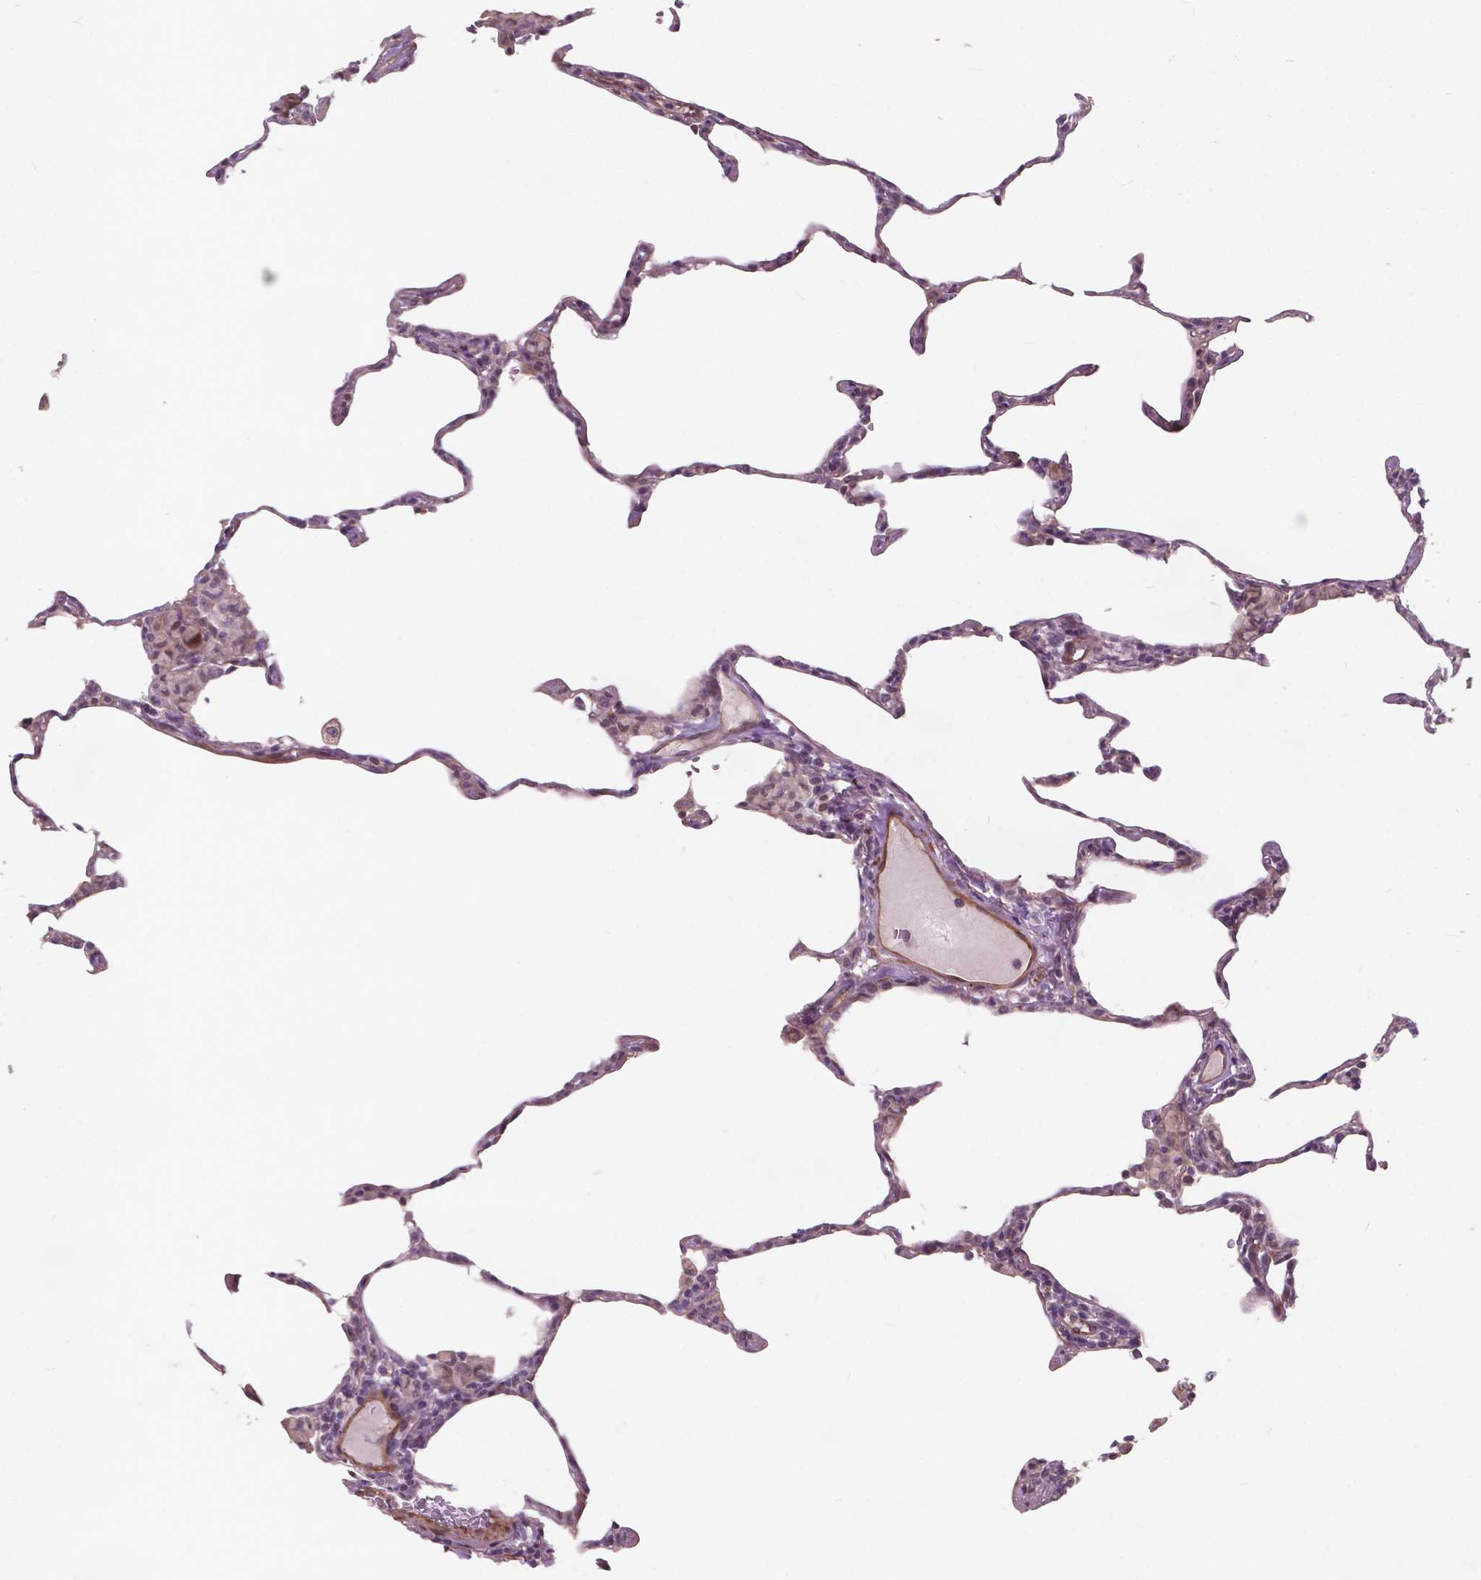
{"staining": {"intensity": "negative", "quantity": "none", "location": "none"}, "tissue": "lung", "cell_type": "Alveolar cells", "image_type": "normal", "snomed": [{"axis": "morphology", "description": "Normal tissue, NOS"}, {"axis": "topography", "description": "Lung"}], "caption": "Alveolar cells are negative for protein expression in benign human lung. (DAB (3,3'-diaminobenzidine) immunohistochemistry visualized using brightfield microscopy, high magnification).", "gene": "RFPL4B", "patient": {"sex": "female", "age": 57}}